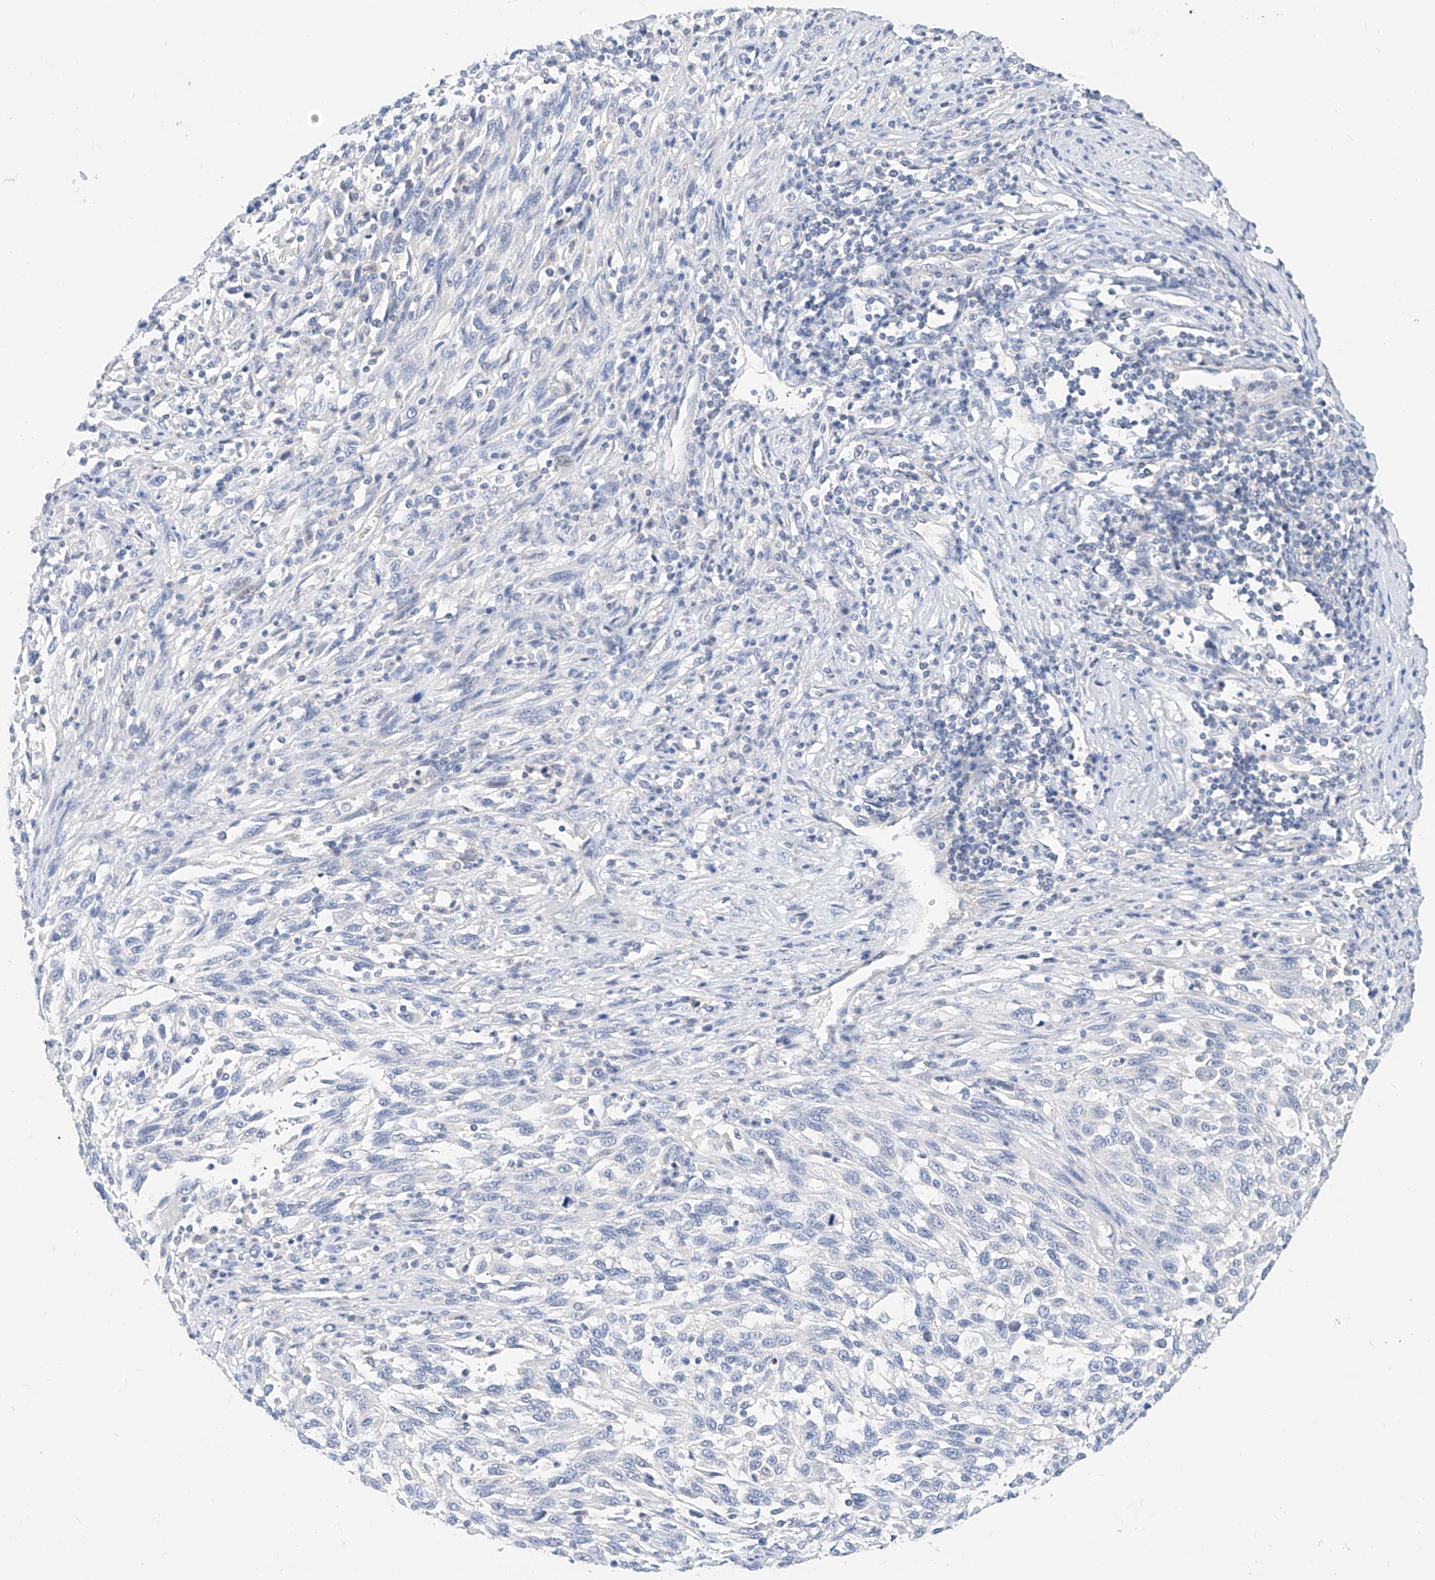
{"staining": {"intensity": "negative", "quantity": "none", "location": "none"}, "tissue": "melanoma", "cell_type": "Tumor cells", "image_type": "cancer", "snomed": [{"axis": "morphology", "description": "Malignant melanoma, Metastatic site"}, {"axis": "topography", "description": "Lymph node"}], "caption": "Immunohistochemical staining of human malignant melanoma (metastatic site) displays no significant positivity in tumor cells.", "gene": "ZZEF1", "patient": {"sex": "male", "age": 61}}